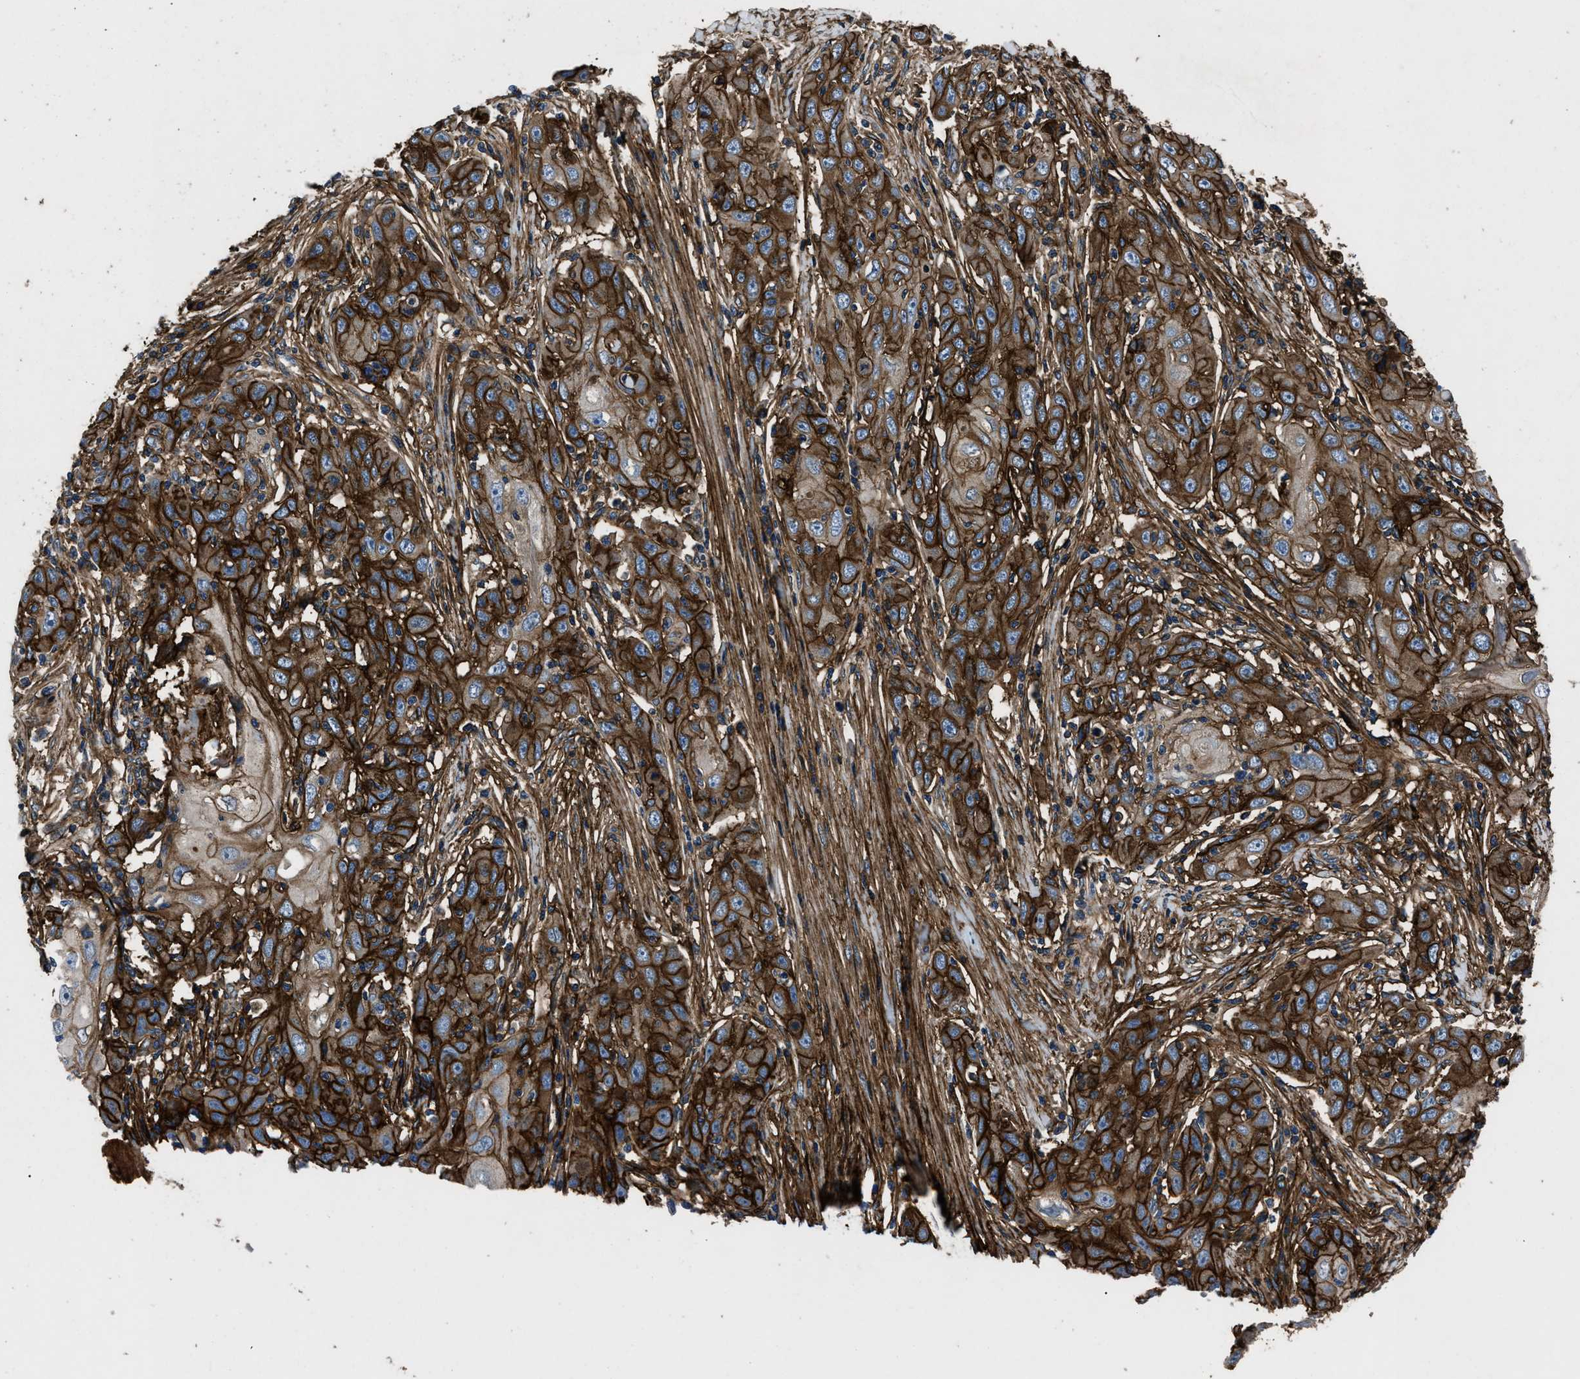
{"staining": {"intensity": "strong", "quantity": ">75%", "location": "cytoplasmic/membranous"}, "tissue": "skin cancer", "cell_type": "Tumor cells", "image_type": "cancer", "snomed": [{"axis": "morphology", "description": "Squamous cell carcinoma, NOS"}, {"axis": "topography", "description": "Skin"}], "caption": "This histopathology image shows IHC staining of skin squamous cell carcinoma, with high strong cytoplasmic/membranous staining in approximately >75% of tumor cells.", "gene": "CD276", "patient": {"sex": "female", "age": 88}}